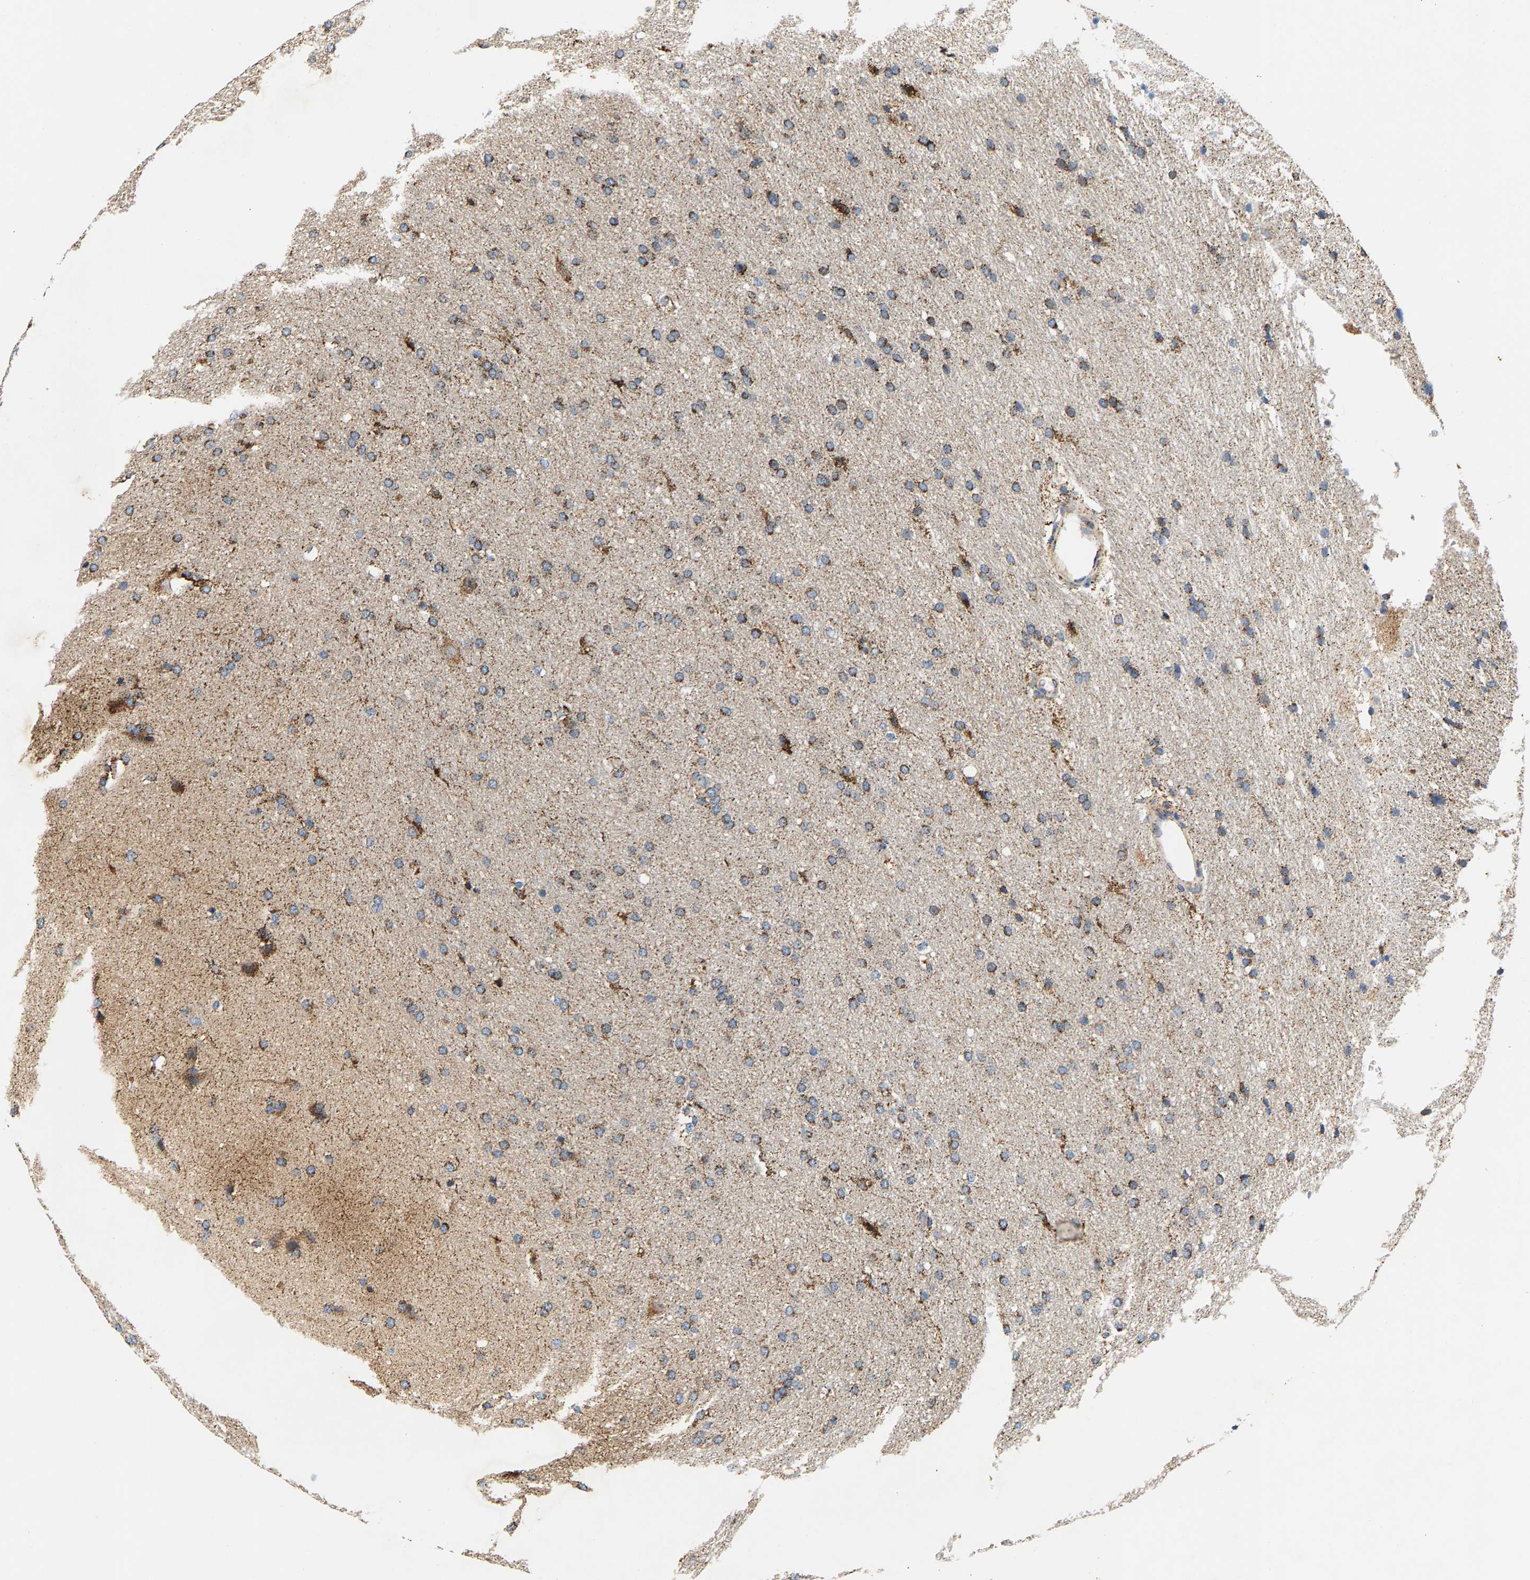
{"staining": {"intensity": "moderate", "quantity": ">75%", "location": "cytoplasmic/membranous"}, "tissue": "glioma", "cell_type": "Tumor cells", "image_type": "cancer", "snomed": [{"axis": "morphology", "description": "Glioma, malignant, Low grade"}, {"axis": "topography", "description": "Brain"}], "caption": "Immunohistochemical staining of glioma demonstrates moderate cytoplasmic/membranous protein positivity in about >75% of tumor cells.", "gene": "PDE1A", "patient": {"sex": "female", "age": 37}}